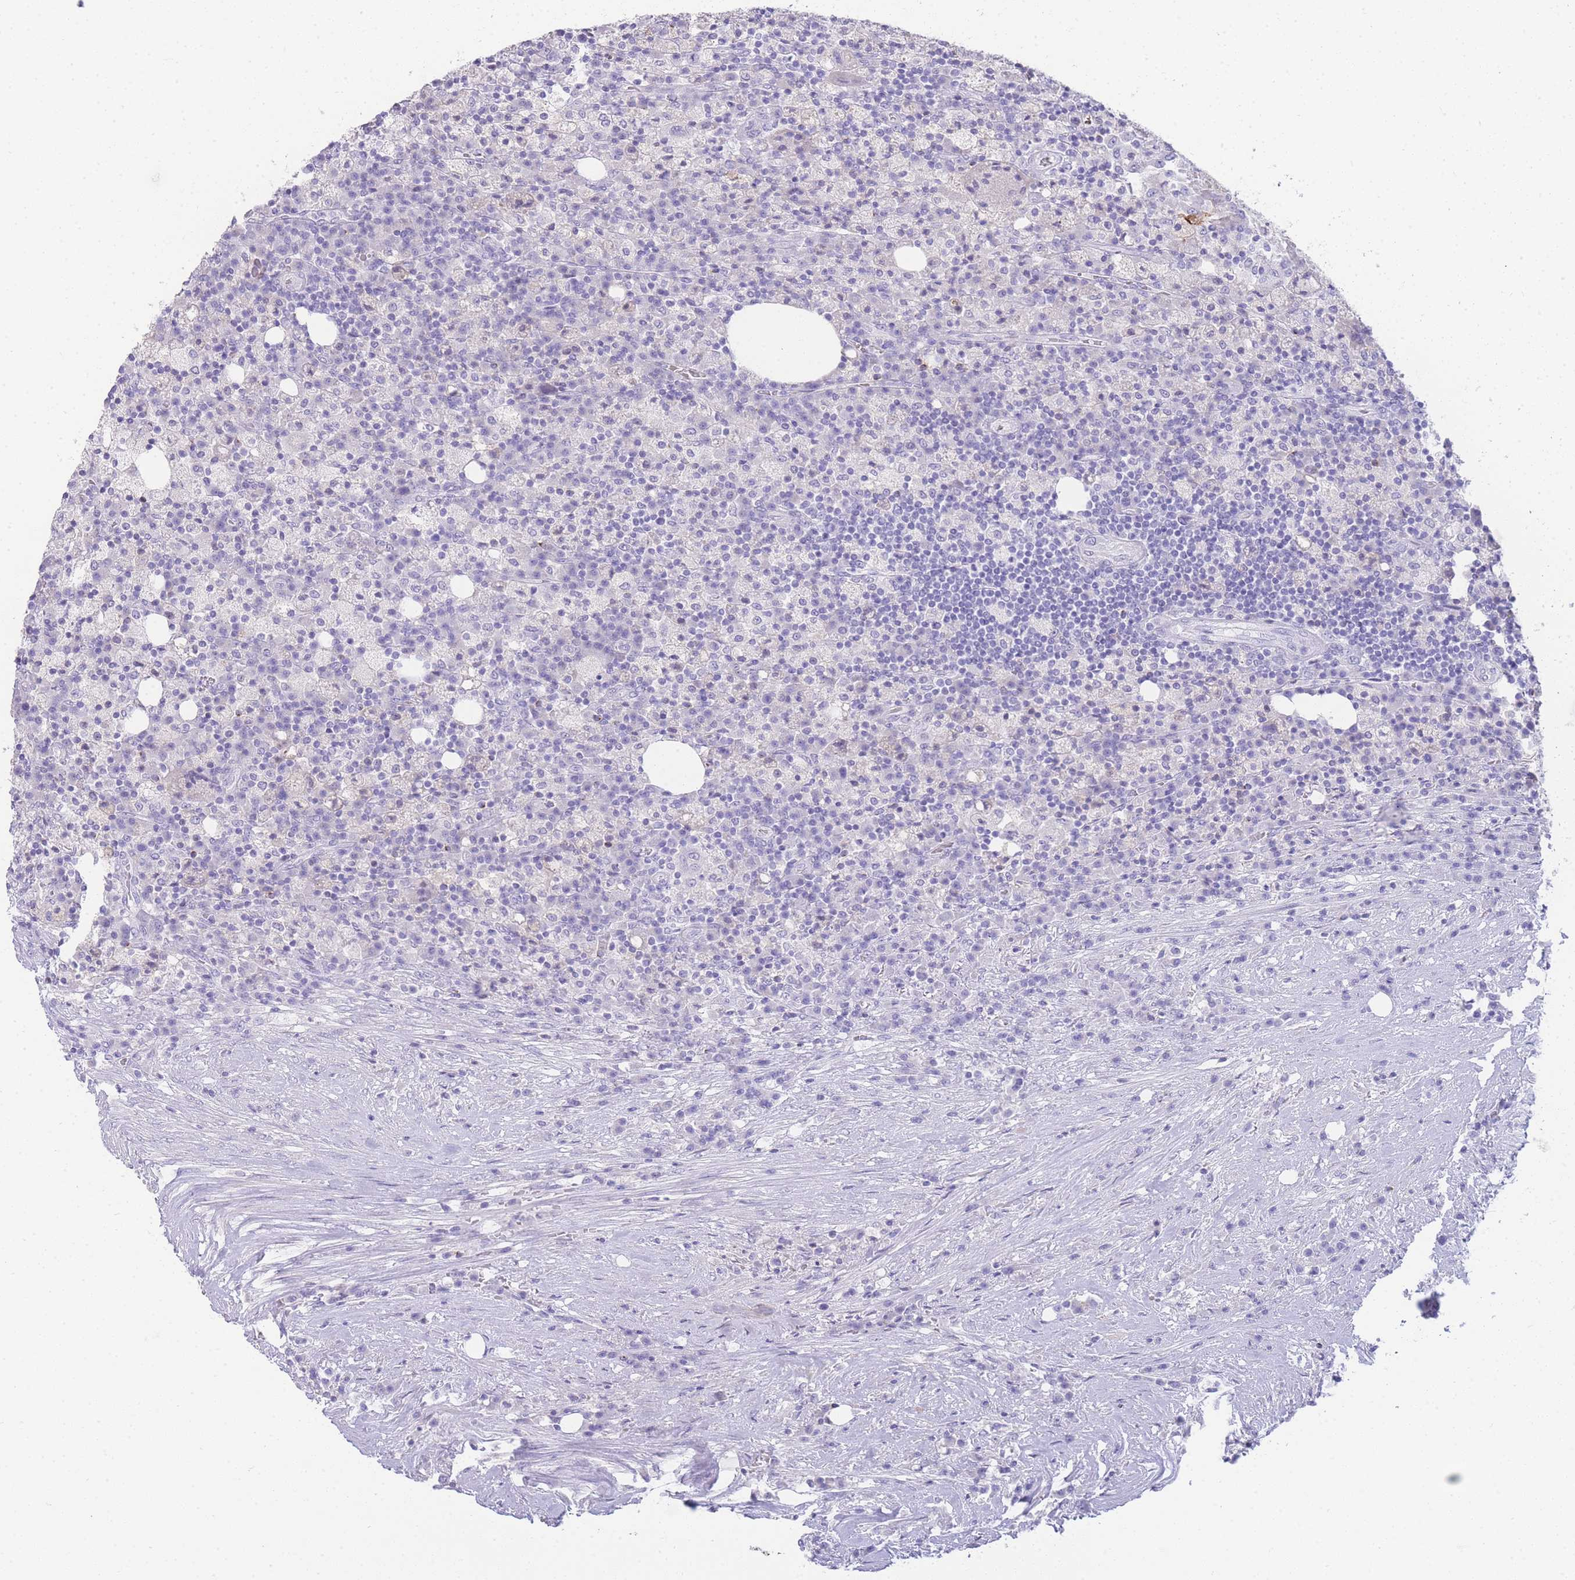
{"staining": {"intensity": "negative", "quantity": "none", "location": "none"}, "tissue": "colorectal cancer", "cell_type": "Tumor cells", "image_type": "cancer", "snomed": [{"axis": "morphology", "description": "Adenocarcinoma, NOS"}, {"axis": "topography", "description": "Colon"}], "caption": "An immunohistochemistry histopathology image of adenocarcinoma (colorectal) is shown. There is no staining in tumor cells of adenocarcinoma (colorectal).", "gene": "DPP4", "patient": {"sex": "male", "age": 83}}